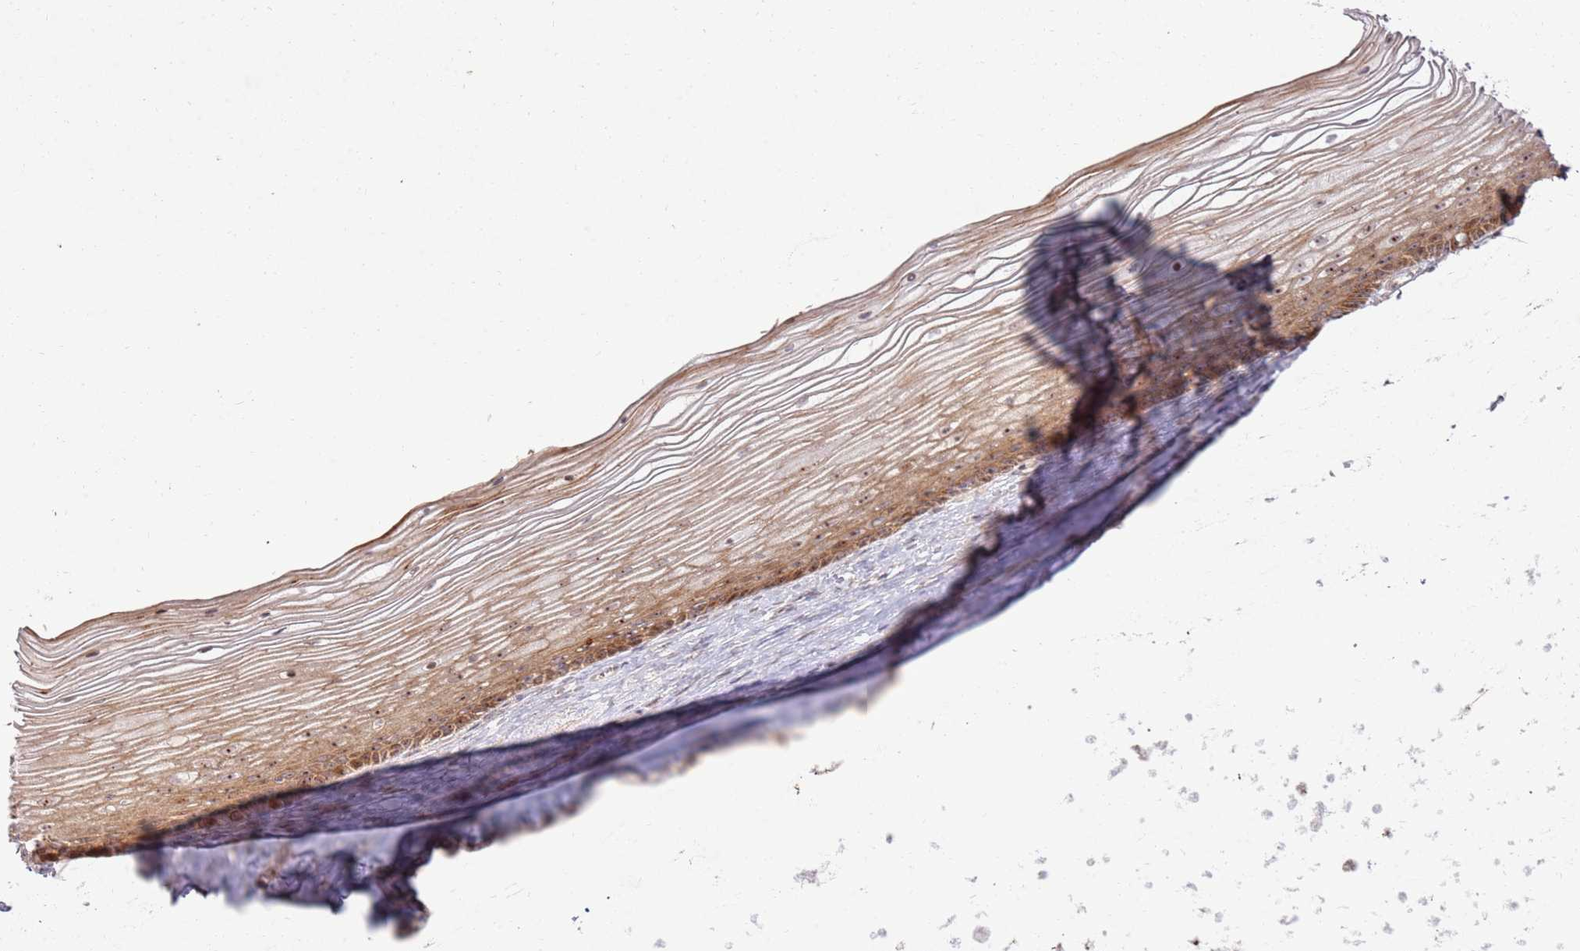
{"staining": {"intensity": "moderate", "quantity": ">75%", "location": "cytoplasmic/membranous,nuclear"}, "tissue": "vagina", "cell_type": "Squamous epithelial cells", "image_type": "normal", "snomed": [{"axis": "morphology", "description": "Normal tissue, NOS"}, {"axis": "topography", "description": "Vagina"}, {"axis": "topography", "description": "Cervix"}], "caption": "Immunohistochemical staining of normal human vagina exhibits medium levels of moderate cytoplasmic/membranous,nuclear expression in about >75% of squamous epithelial cells.", "gene": "CNPY1", "patient": {"sex": "female", "age": 40}}